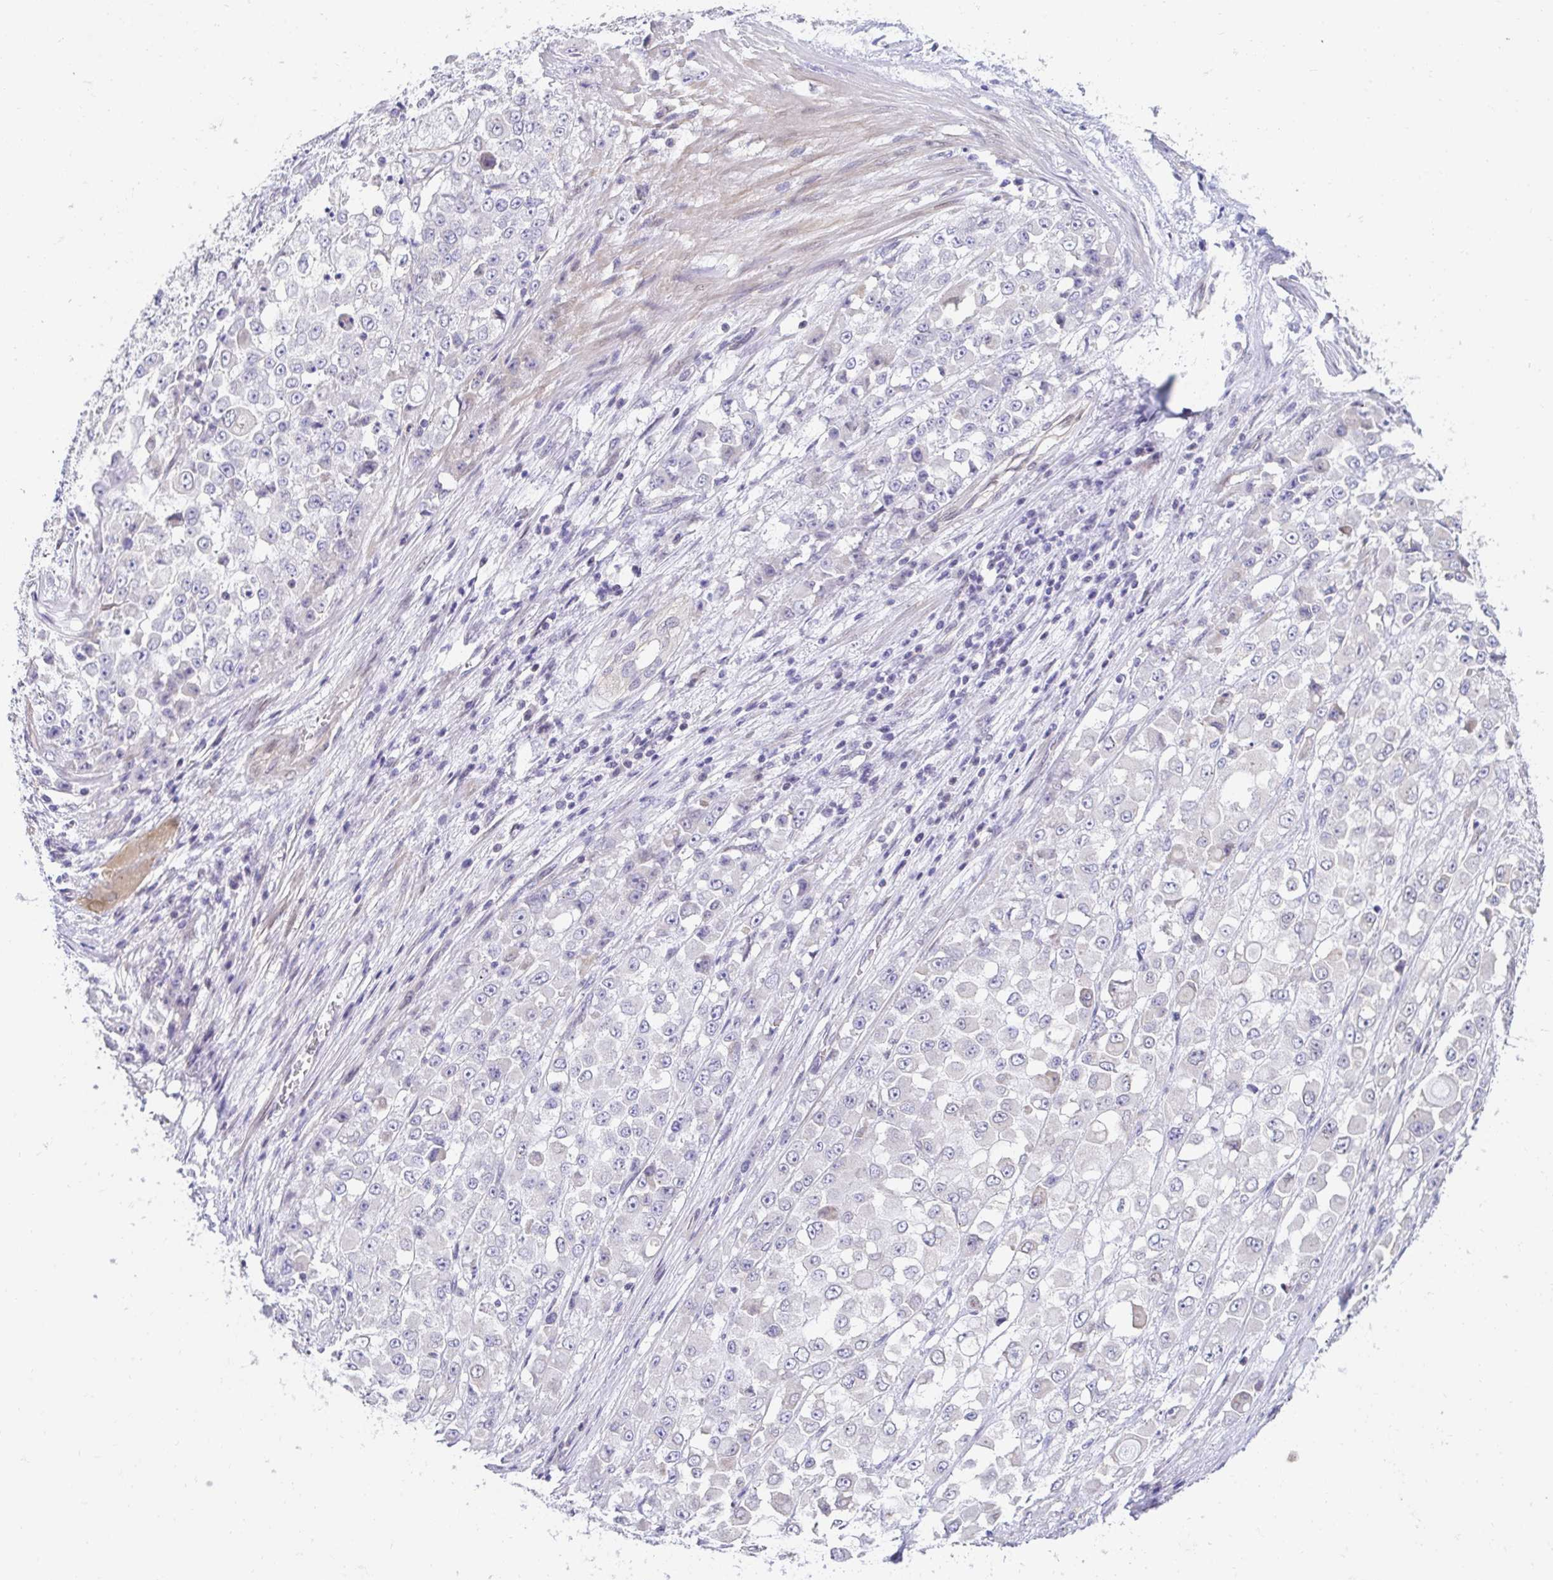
{"staining": {"intensity": "negative", "quantity": "none", "location": "none"}, "tissue": "stomach cancer", "cell_type": "Tumor cells", "image_type": "cancer", "snomed": [{"axis": "morphology", "description": "Adenocarcinoma, NOS"}, {"axis": "topography", "description": "Stomach"}], "caption": "Stomach cancer (adenocarcinoma) was stained to show a protein in brown. There is no significant expression in tumor cells.", "gene": "AKAP14", "patient": {"sex": "female", "age": 76}}